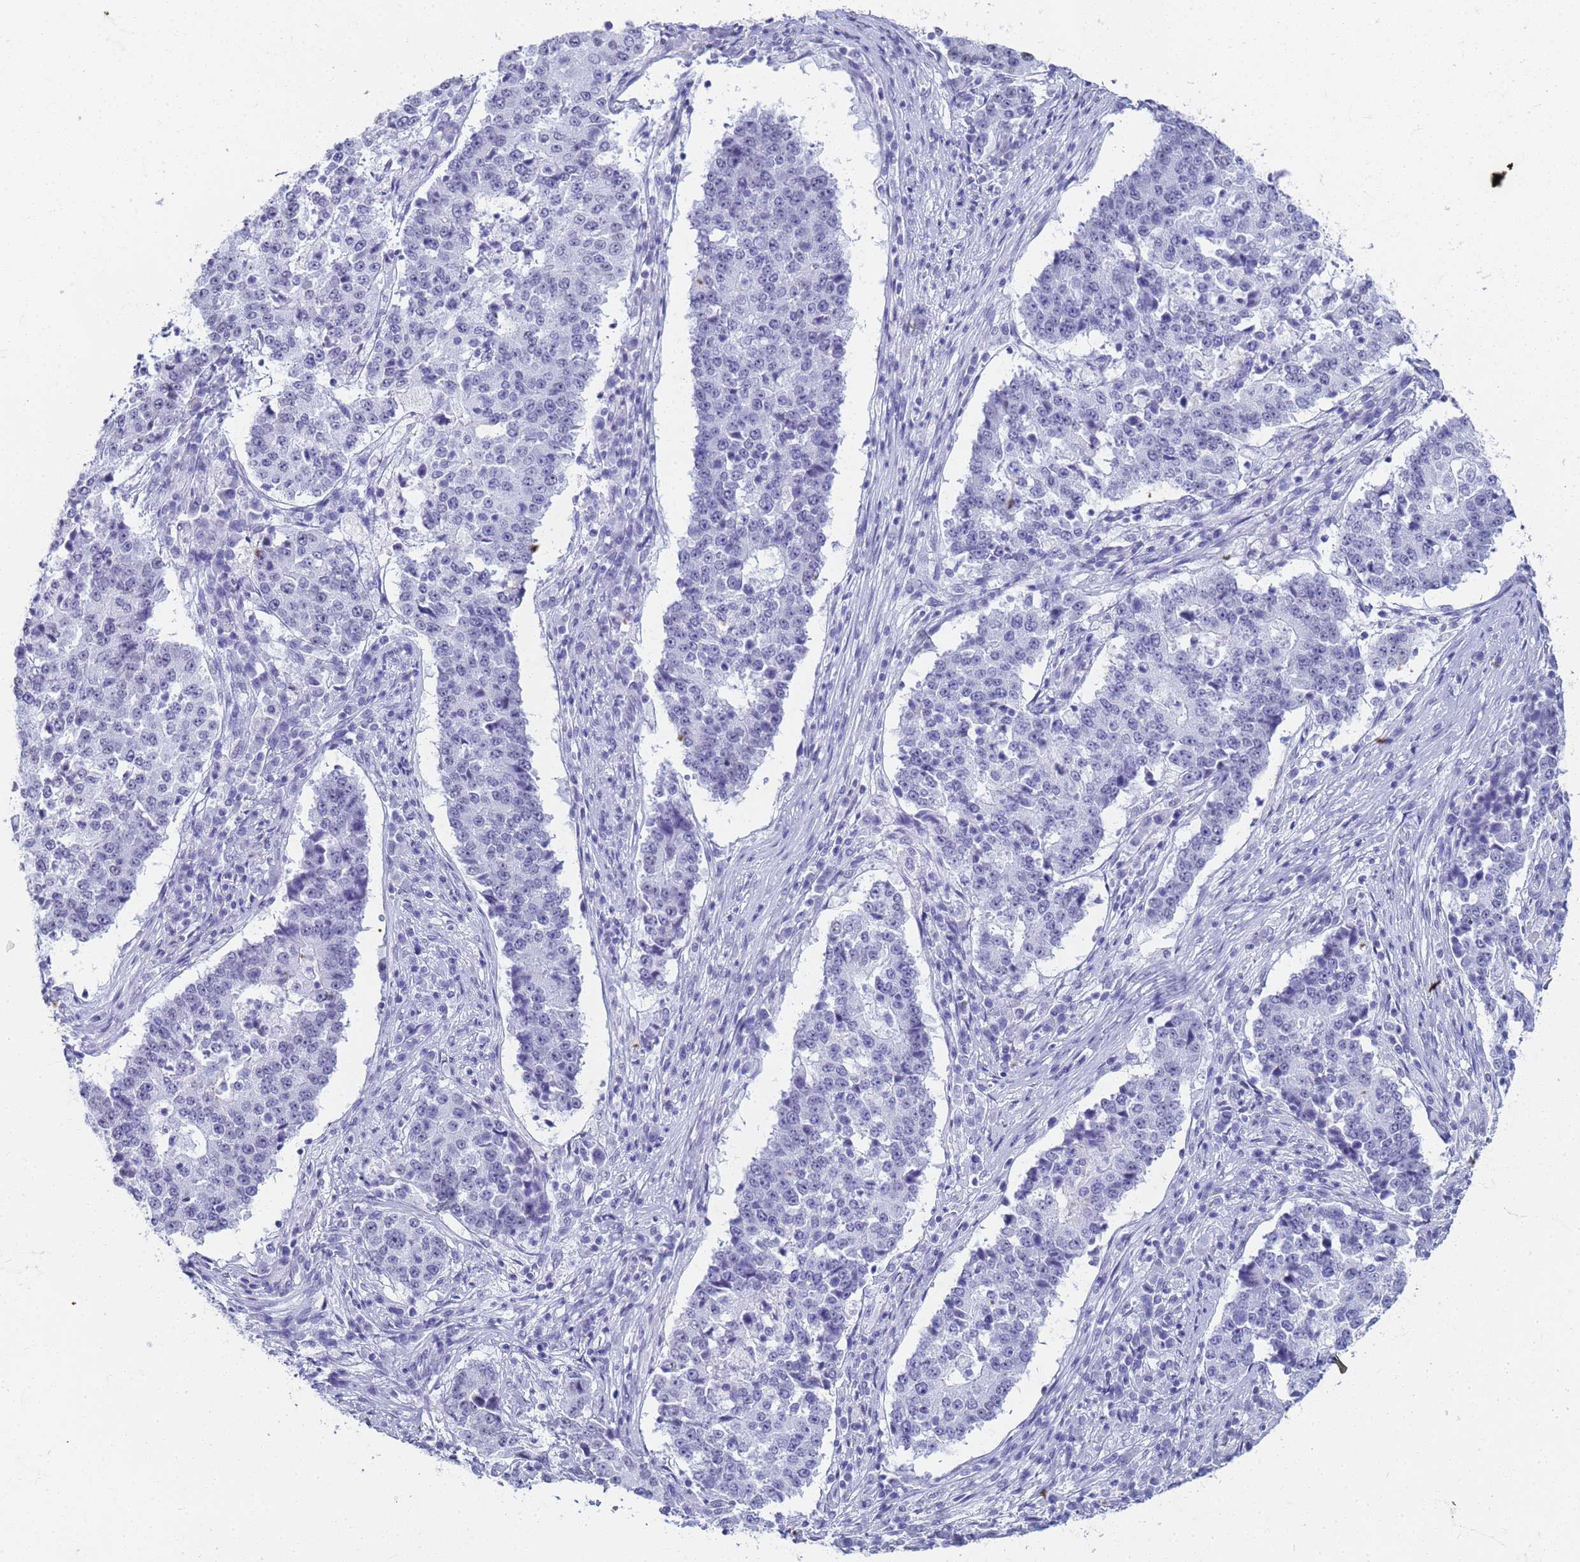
{"staining": {"intensity": "negative", "quantity": "none", "location": "none"}, "tissue": "stomach cancer", "cell_type": "Tumor cells", "image_type": "cancer", "snomed": [{"axis": "morphology", "description": "Adenocarcinoma, NOS"}, {"axis": "topography", "description": "Stomach"}], "caption": "Image shows no protein expression in tumor cells of stomach cancer tissue.", "gene": "SLC7A9", "patient": {"sex": "male", "age": 59}}